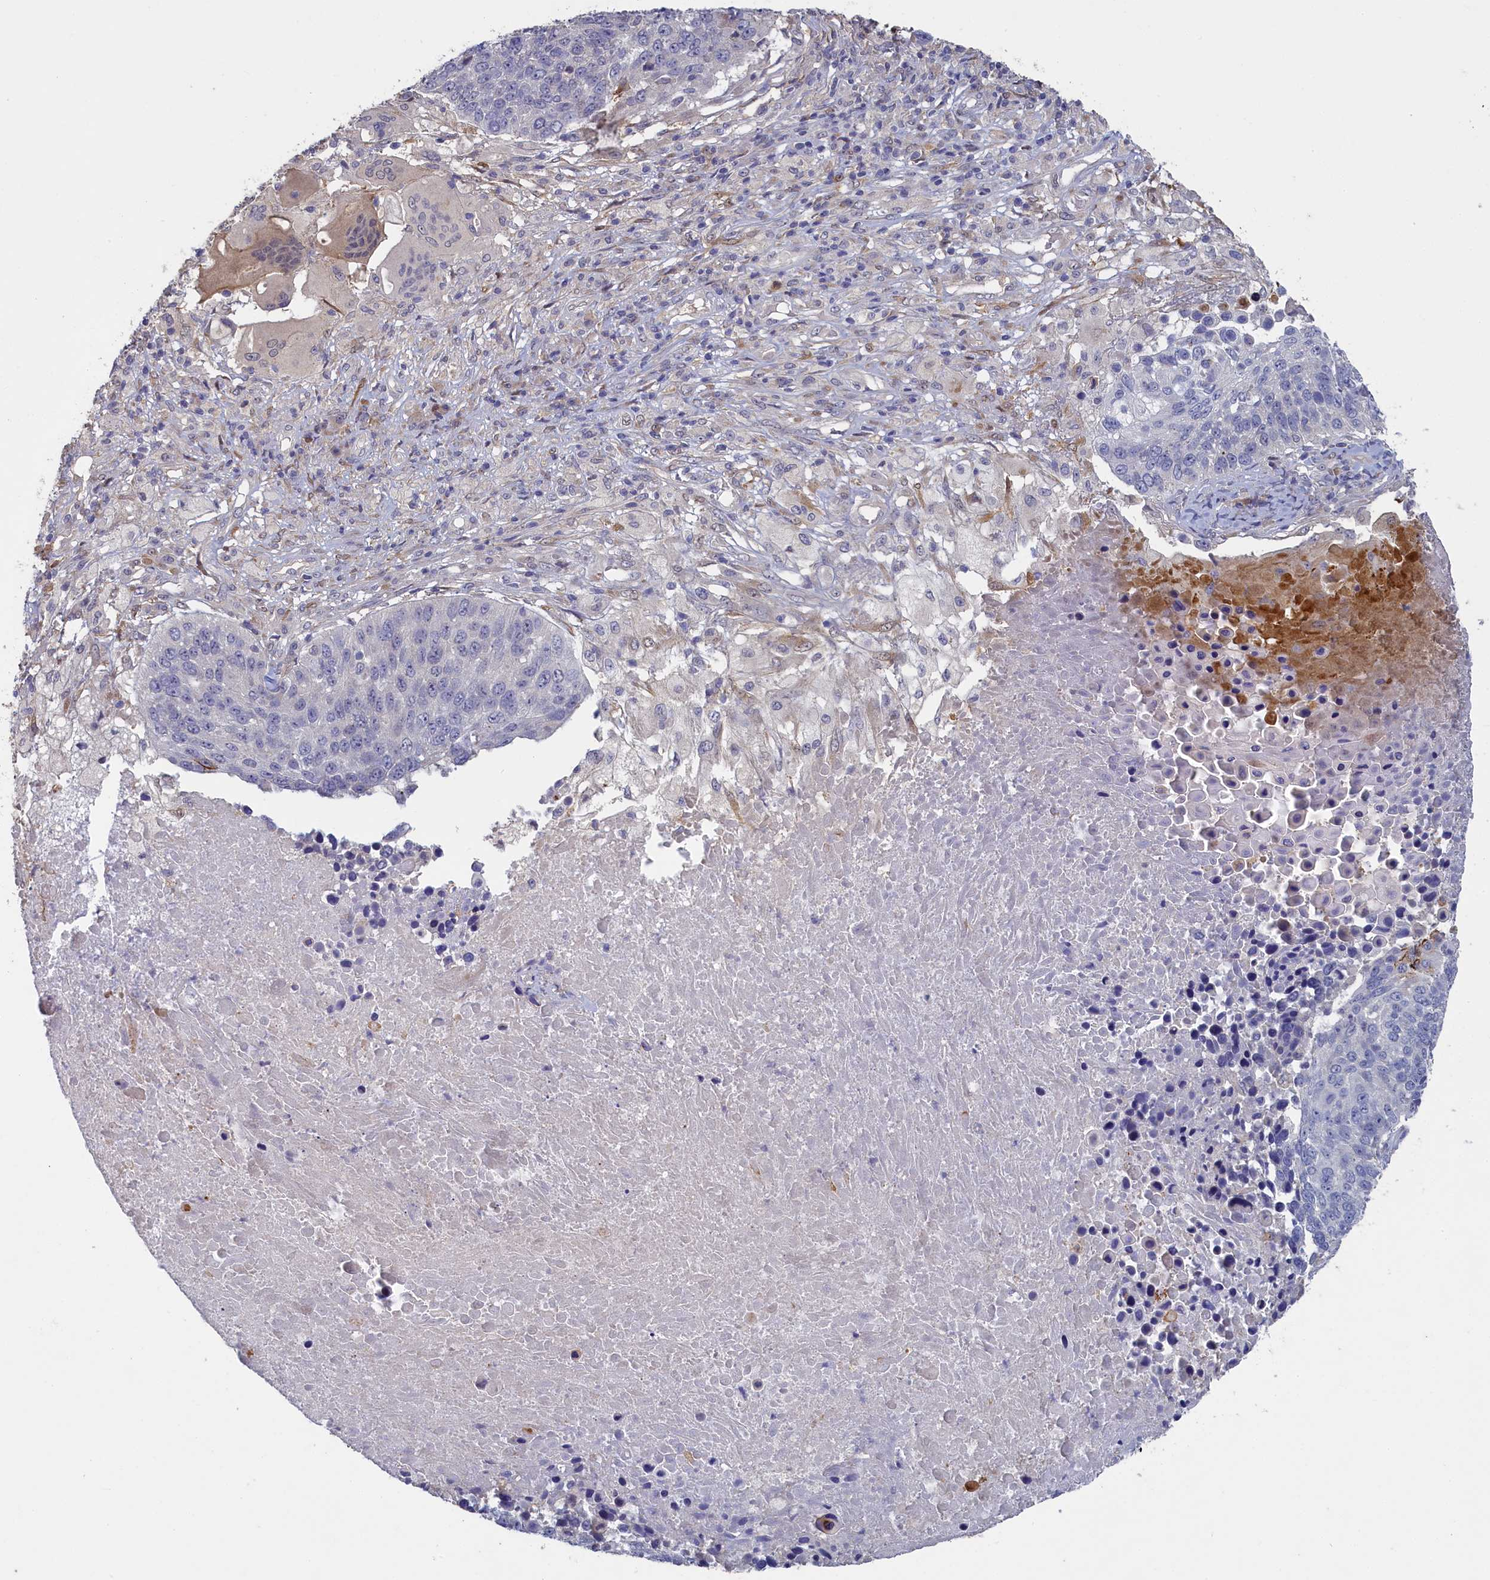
{"staining": {"intensity": "negative", "quantity": "none", "location": "none"}, "tissue": "lung cancer", "cell_type": "Tumor cells", "image_type": "cancer", "snomed": [{"axis": "morphology", "description": "Normal tissue, NOS"}, {"axis": "morphology", "description": "Squamous cell carcinoma, NOS"}, {"axis": "topography", "description": "Lymph node"}, {"axis": "topography", "description": "Lung"}], "caption": "Image shows no significant protein staining in tumor cells of lung cancer (squamous cell carcinoma). Brightfield microscopy of IHC stained with DAB (brown) and hematoxylin (blue), captured at high magnification.", "gene": "UCHL3", "patient": {"sex": "male", "age": 66}}